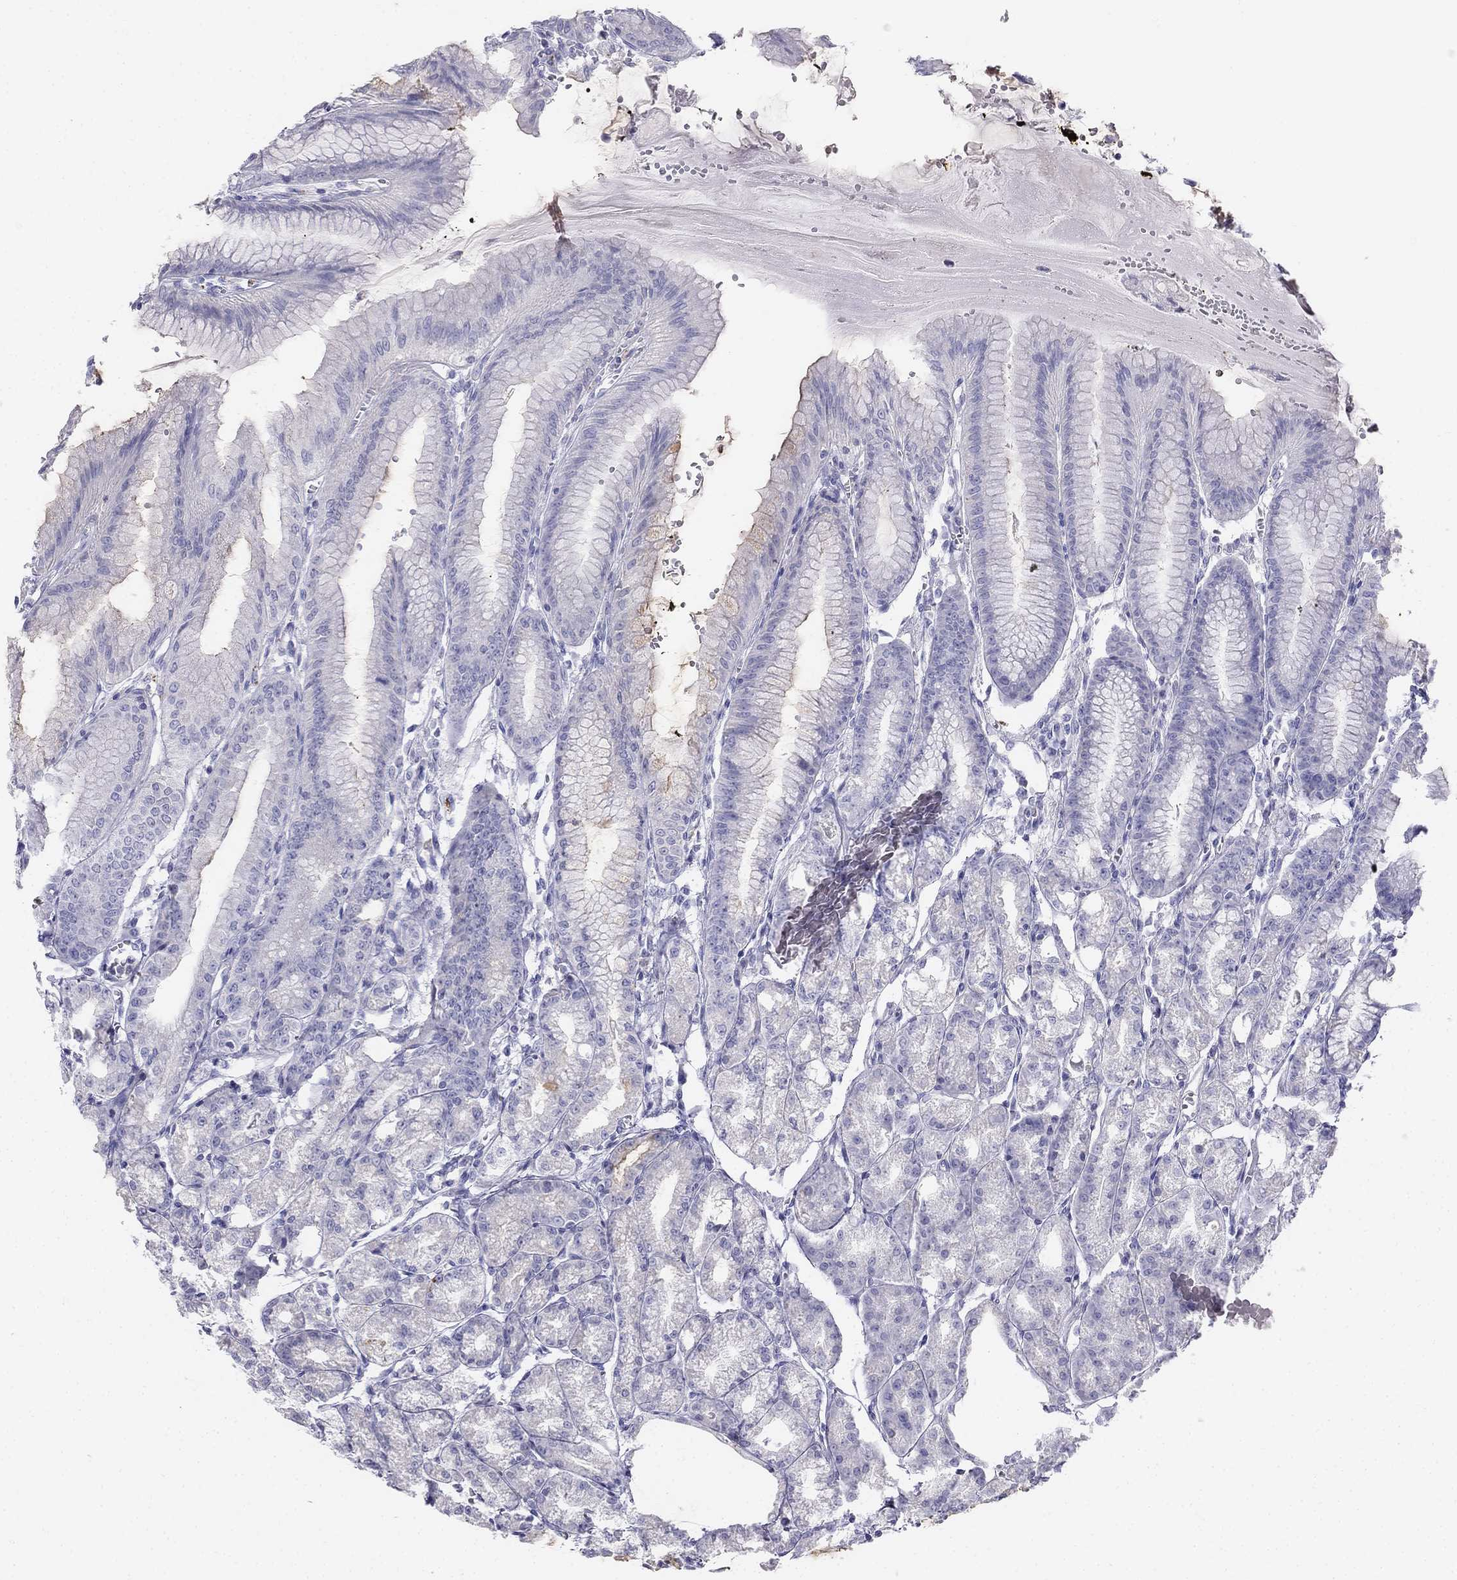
{"staining": {"intensity": "negative", "quantity": "none", "location": "none"}, "tissue": "stomach", "cell_type": "Glandular cells", "image_type": "normal", "snomed": [{"axis": "morphology", "description": "Normal tissue, NOS"}, {"axis": "topography", "description": "Stomach, lower"}], "caption": "IHC photomicrograph of benign stomach: stomach stained with DAB exhibits no significant protein expression in glandular cells.", "gene": "ALOXE3", "patient": {"sex": "male", "age": 71}}